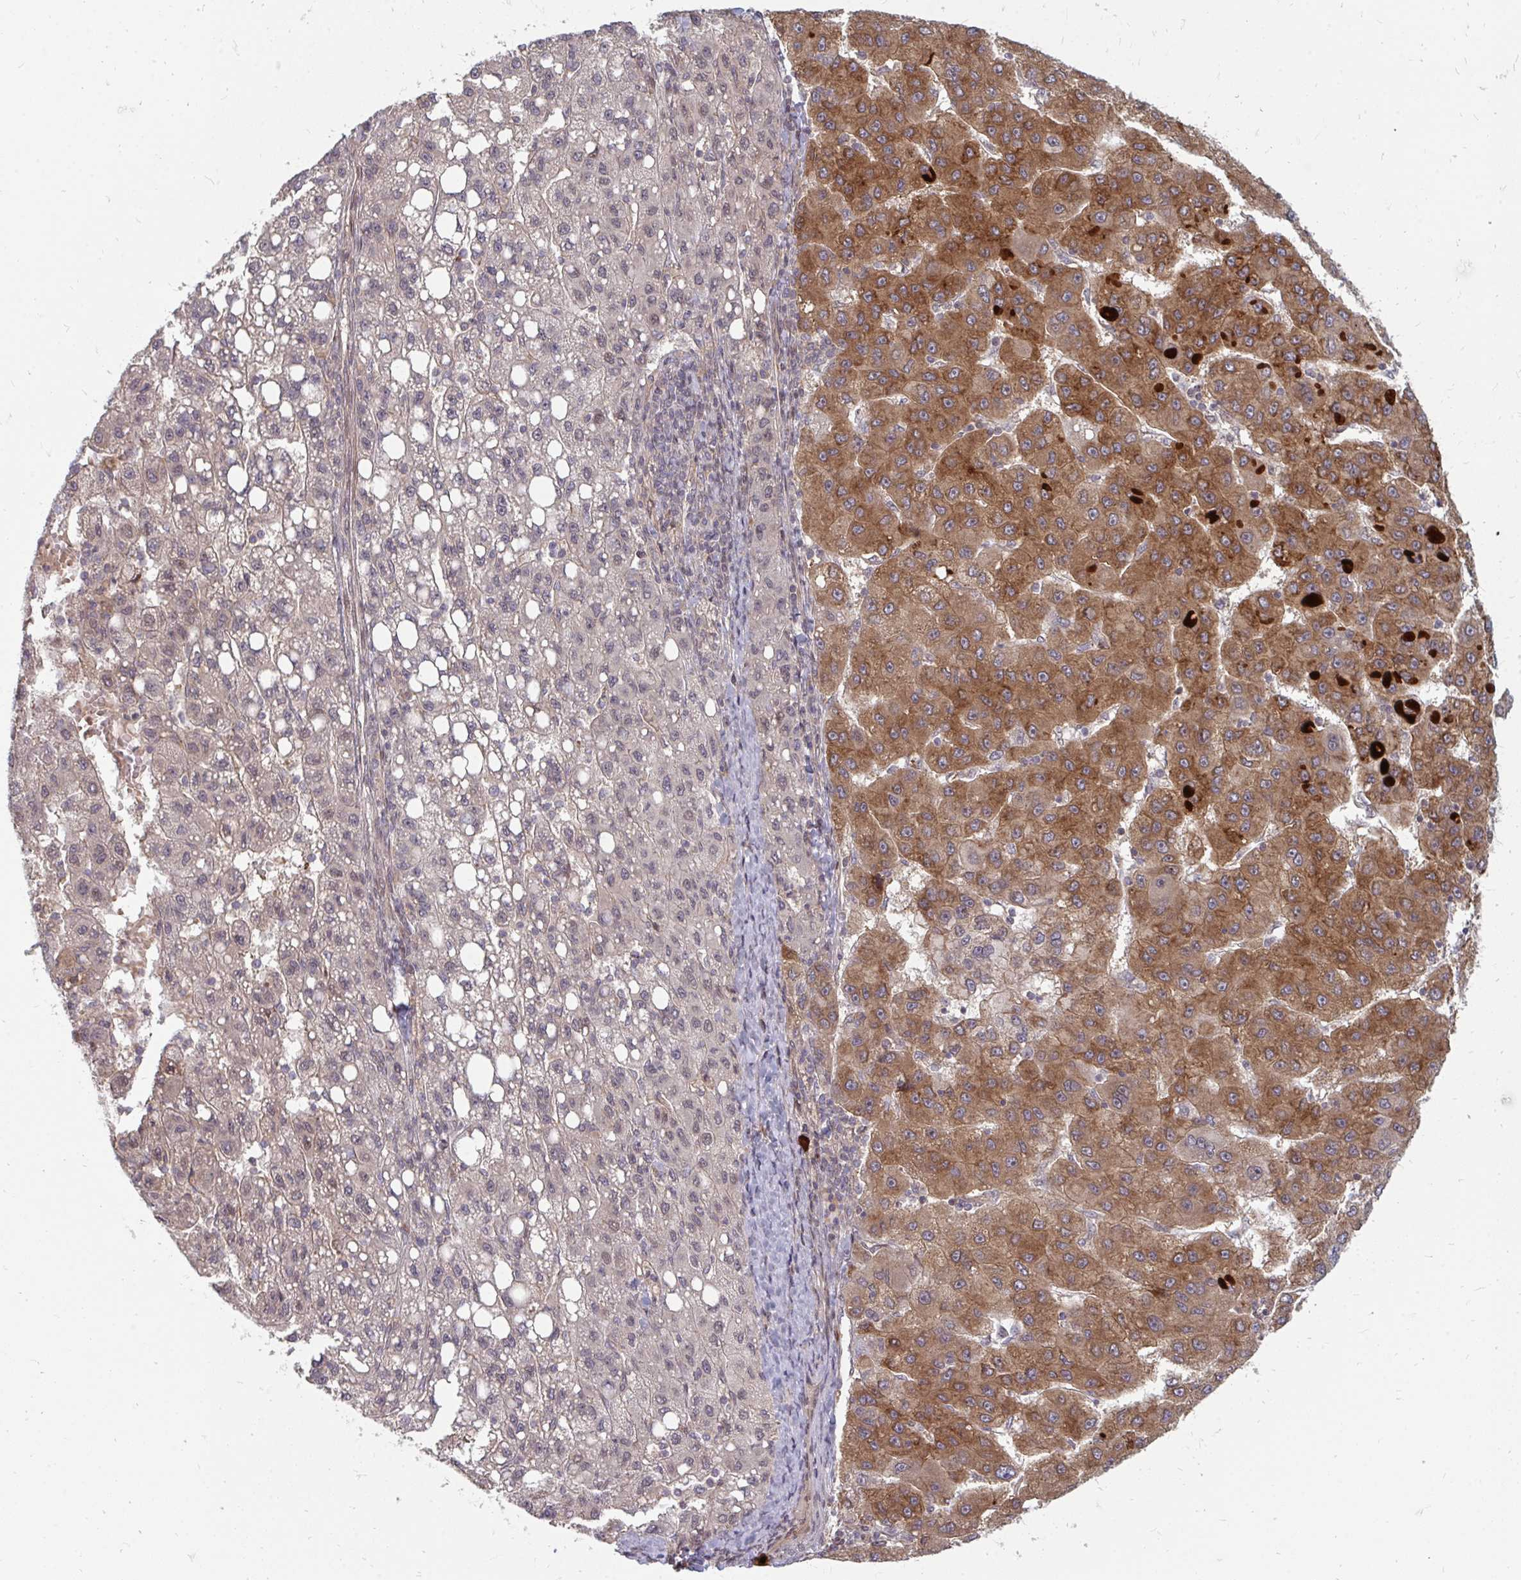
{"staining": {"intensity": "negative", "quantity": "none", "location": "none"}, "tissue": "liver cancer", "cell_type": "Tumor cells", "image_type": "cancer", "snomed": [{"axis": "morphology", "description": "Carcinoma, Hepatocellular, NOS"}, {"axis": "topography", "description": "Liver"}], "caption": "High power microscopy photomicrograph of an IHC micrograph of liver cancer, revealing no significant positivity in tumor cells.", "gene": "ZNF285", "patient": {"sex": "female", "age": 82}}